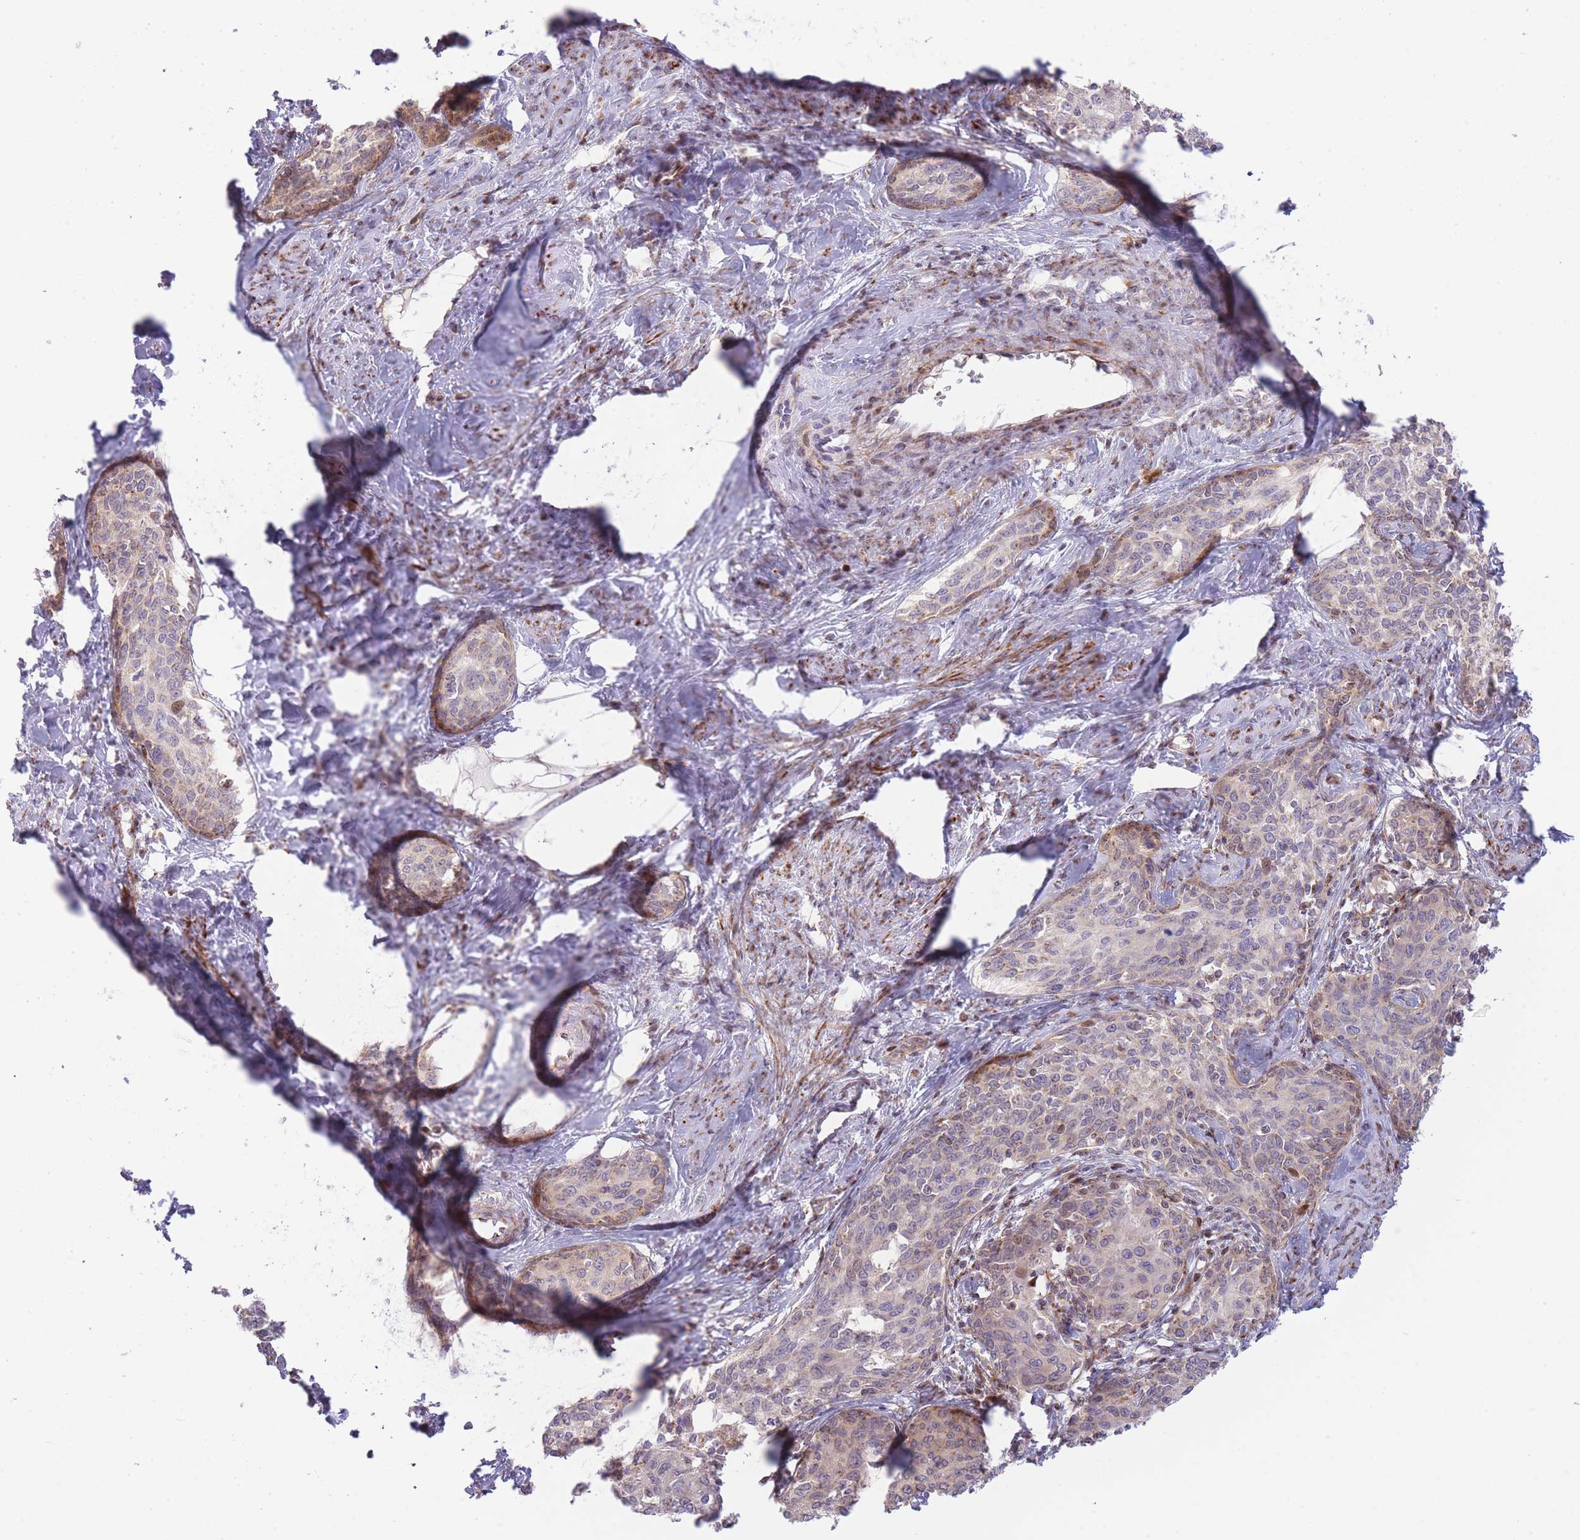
{"staining": {"intensity": "weak", "quantity": "<25%", "location": "cytoplasmic/membranous"}, "tissue": "cervical cancer", "cell_type": "Tumor cells", "image_type": "cancer", "snomed": [{"axis": "morphology", "description": "Squamous cell carcinoma, NOS"}, {"axis": "morphology", "description": "Adenocarcinoma, NOS"}, {"axis": "topography", "description": "Cervix"}], "caption": "Histopathology image shows no protein positivity in tumor cells of cervical cancer (adenocarcinoma) tissue.", "gene": "PPP3R2", "patient": {"sex": "female", "age": 52}}